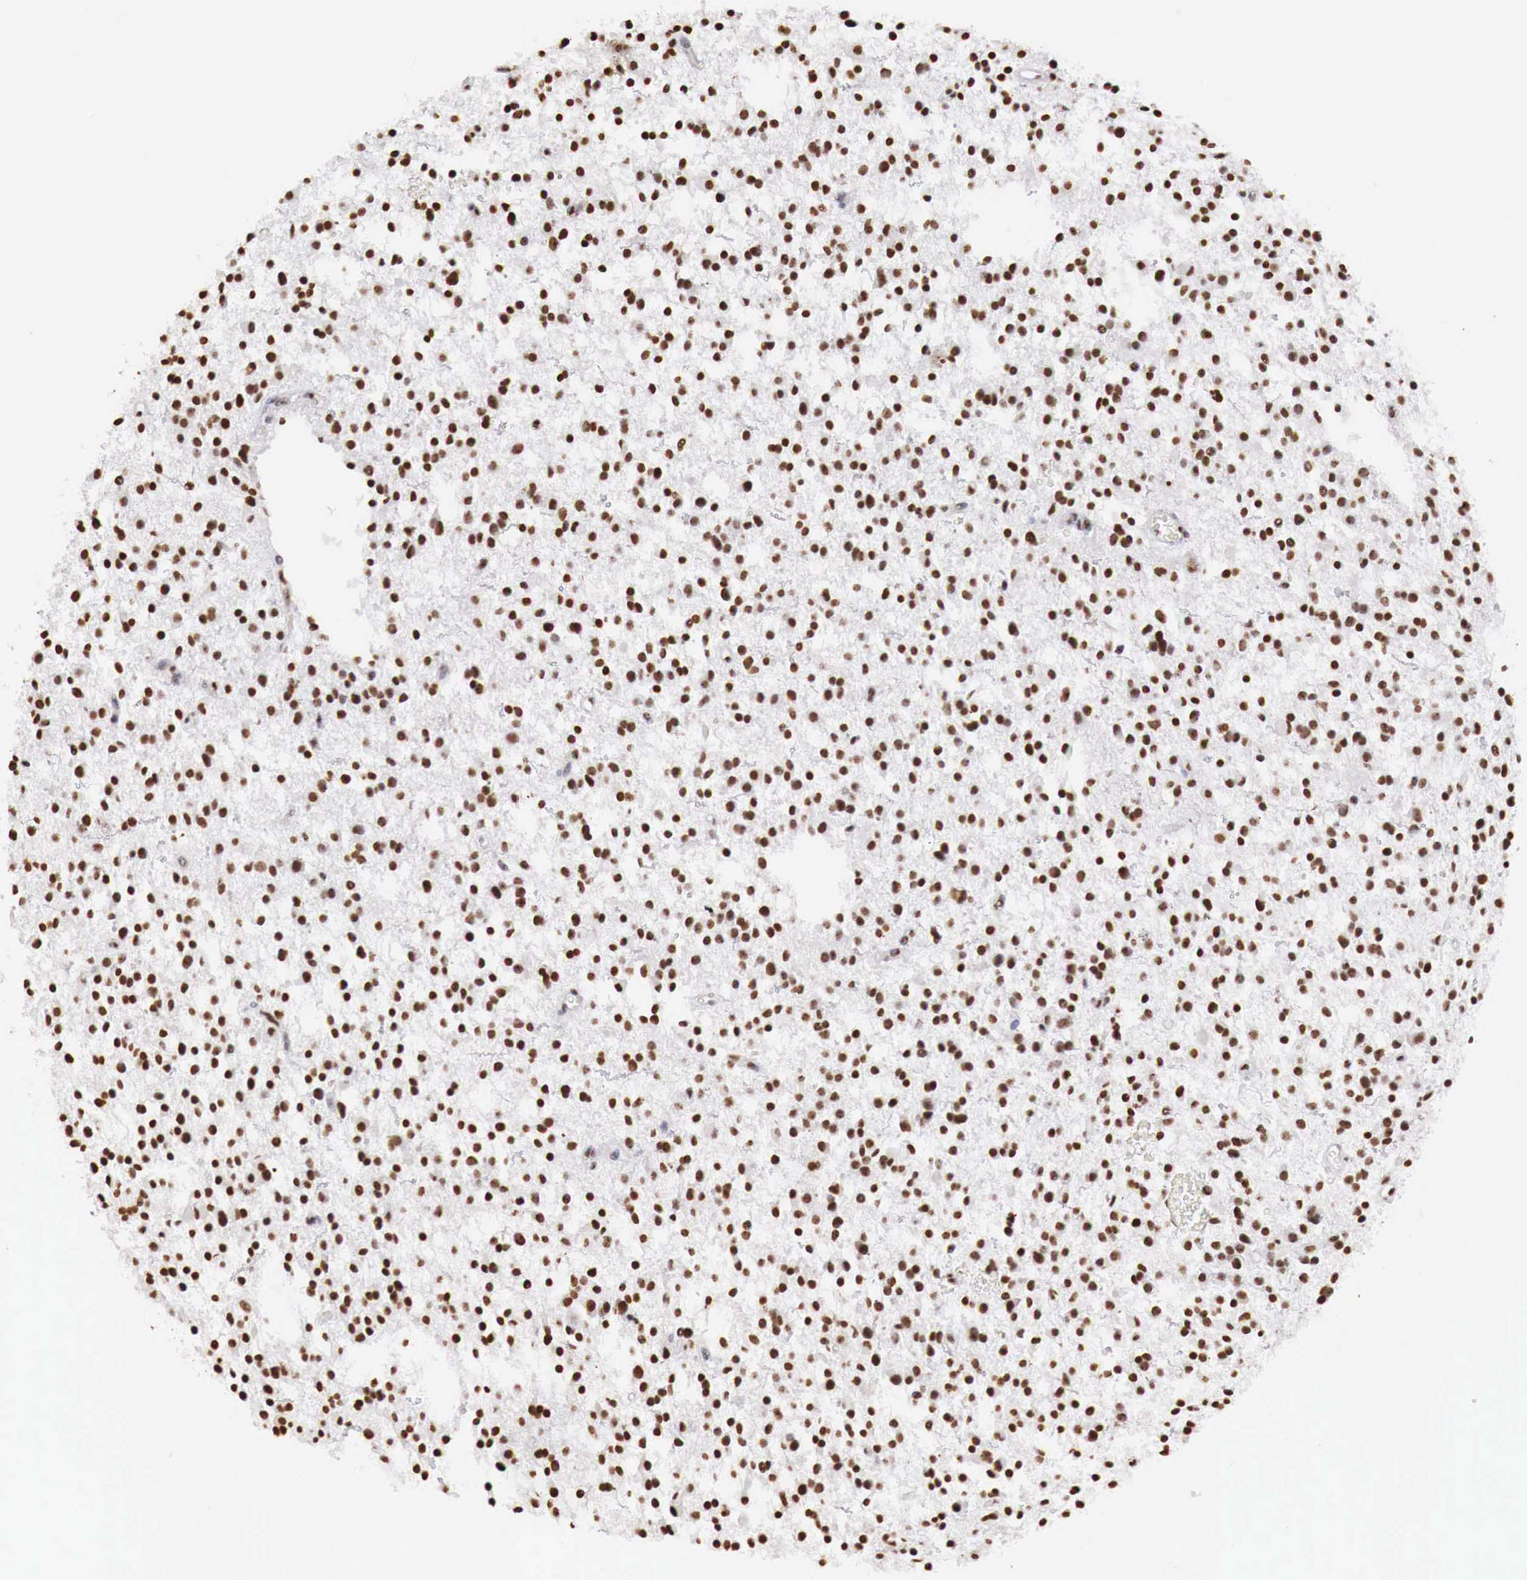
{"staining": {"intensity": "strong", "quantity": ">75%", "location": "nuclear"}, "tissue": "glioma", "cell_type": "Tumor cells", "image_type": "cancer", "snomed": [{"axis": "morphology", "description": "Glioma, malignant, Low grade"}, {"axis": "topography", "description": "Brain"}], "caption": "DAB (3,3'-diaminobenzidine) immunohistochemical staining of glioma exhibits strong nuclear protein expression in about >75% of tumor cells.", "gene": "DKC1", "patient": {"sex": "female", "age": 36}}